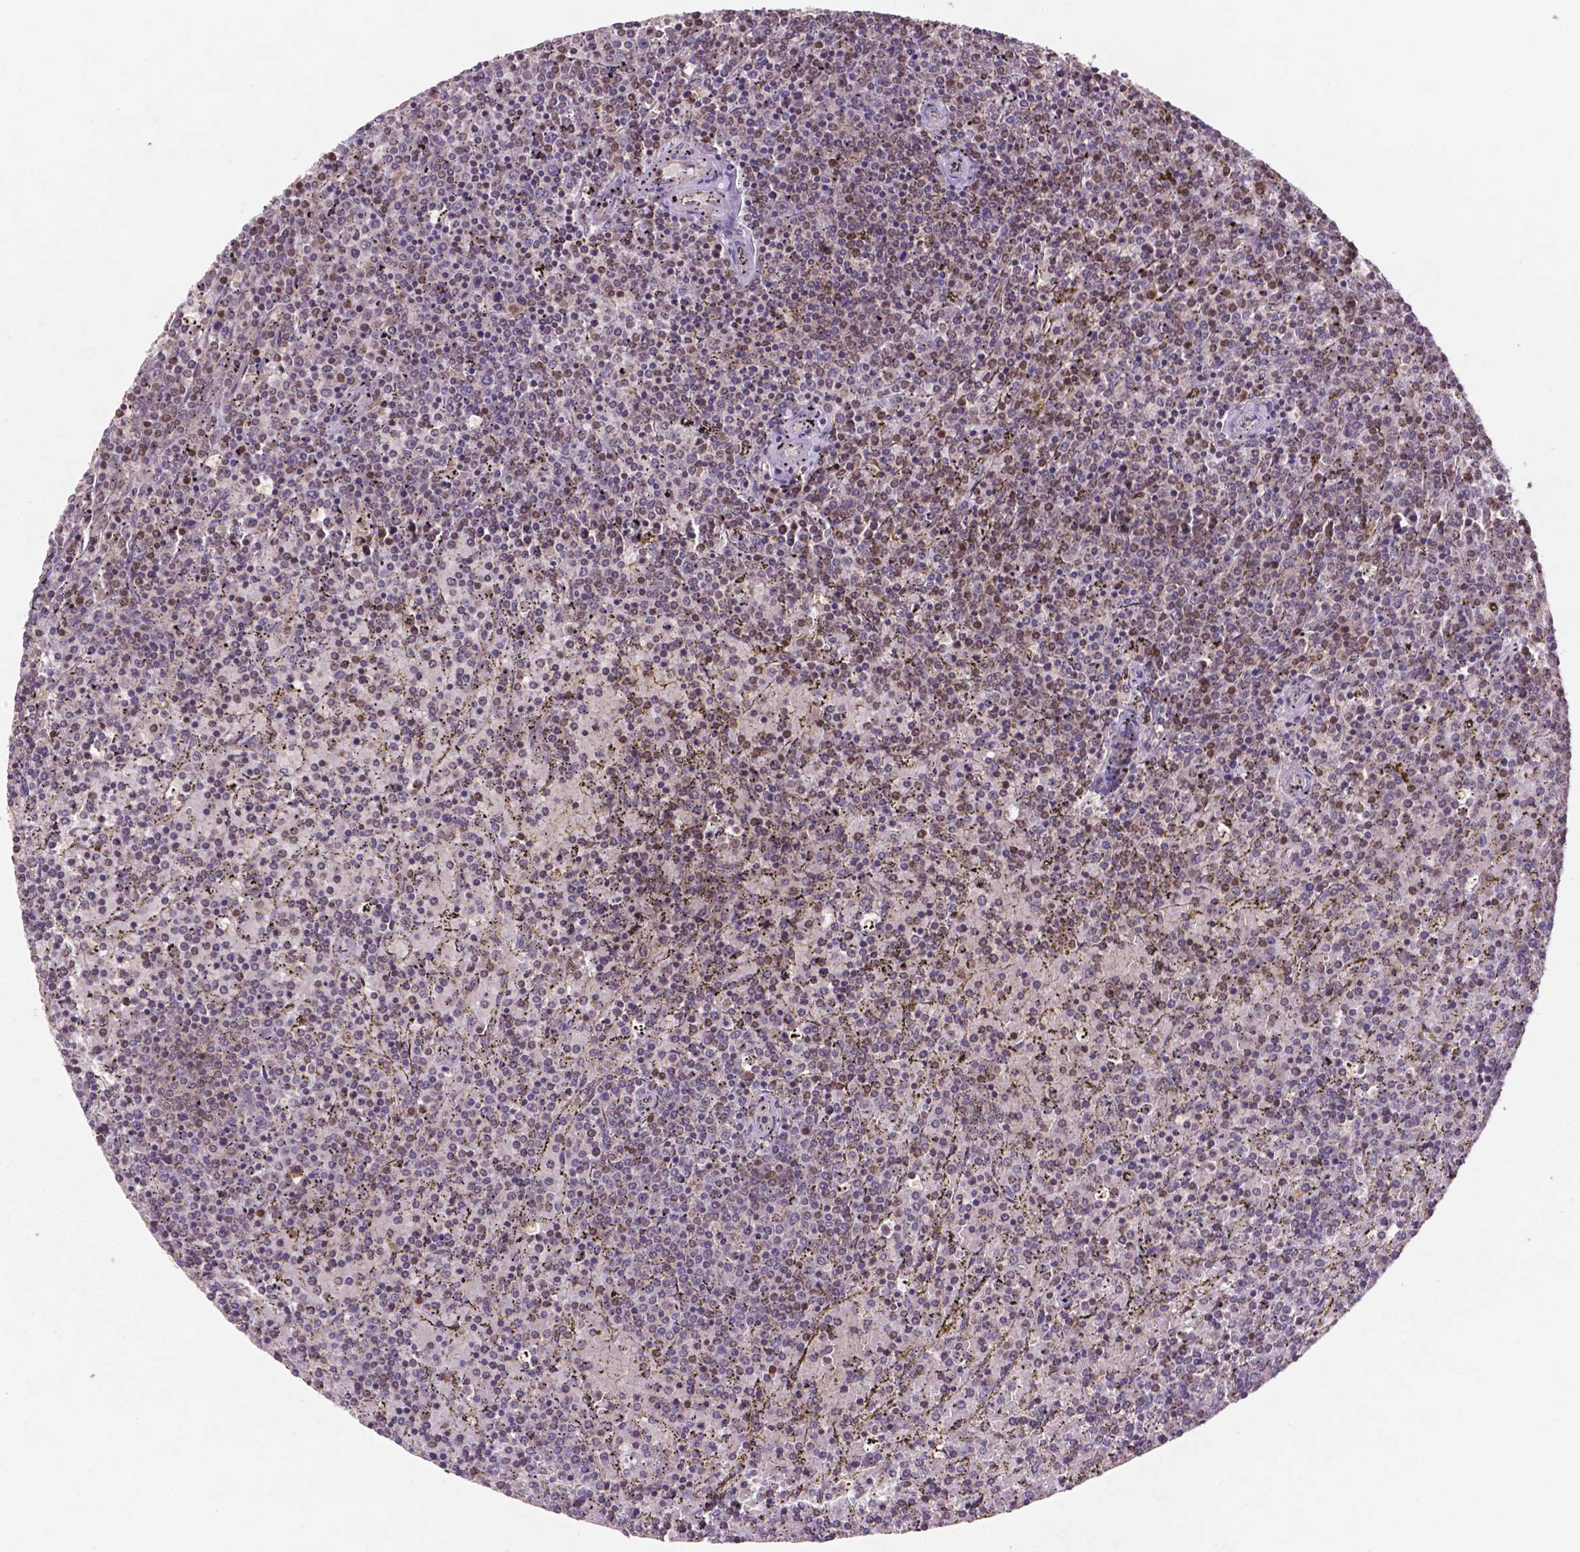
{"staining": {"intensity": "negative", "quantity": "none", "location": "none"}, "tissue": "lymphoma", "cell_type": "Tumor cells", "image_type": "cancer", "snomed": [{"axis": "morphology", "description": "Malignant lymphoma, non-Hodgkin's type, Low grade"}, {"axis": "topography", "description": "Spleen"}], "caption": "Image shows no significant protein positivity in tumor cells of low-grade malignant lymphoma, non-Hodgkin's type.", "gene": "GLRX", "patient": {"sex": "female", "age": 77}}